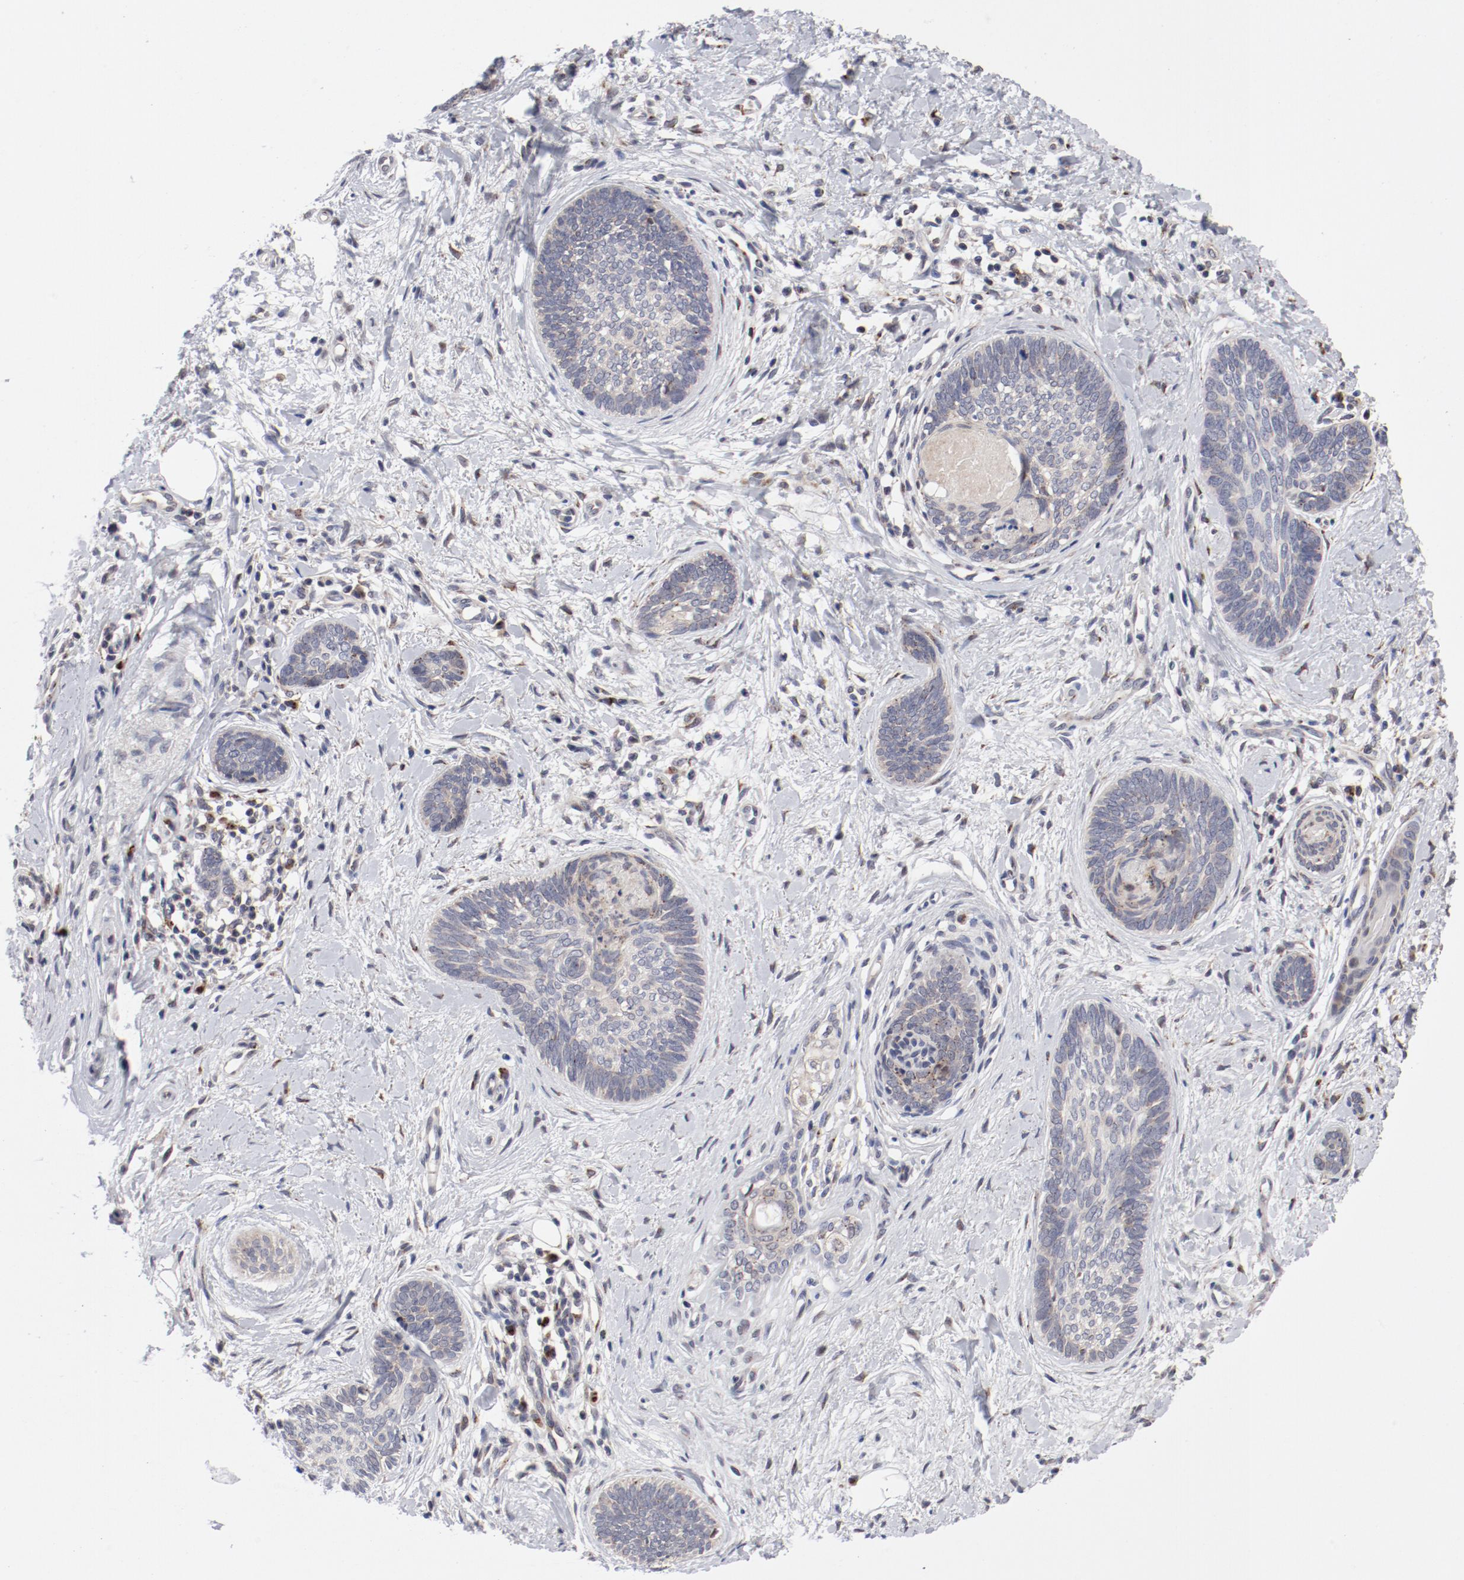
{"staining": {"intensity": "negative", "quantity": "none", "location": "none"}, "tissue": "skin cancer", "cell_type": "Tumor cells", "image_type": "cancer", "snomed": [{"axis": "morphology", "description": "Basal cell carcinoma"}, {"axis": "topography", "description": "Skin"}], "caption": "A histopathology image of human skin cancer is negative for staining in tumor cells.", "gene": "RPL12", "patient": {"sex": "female", "age": 81}}